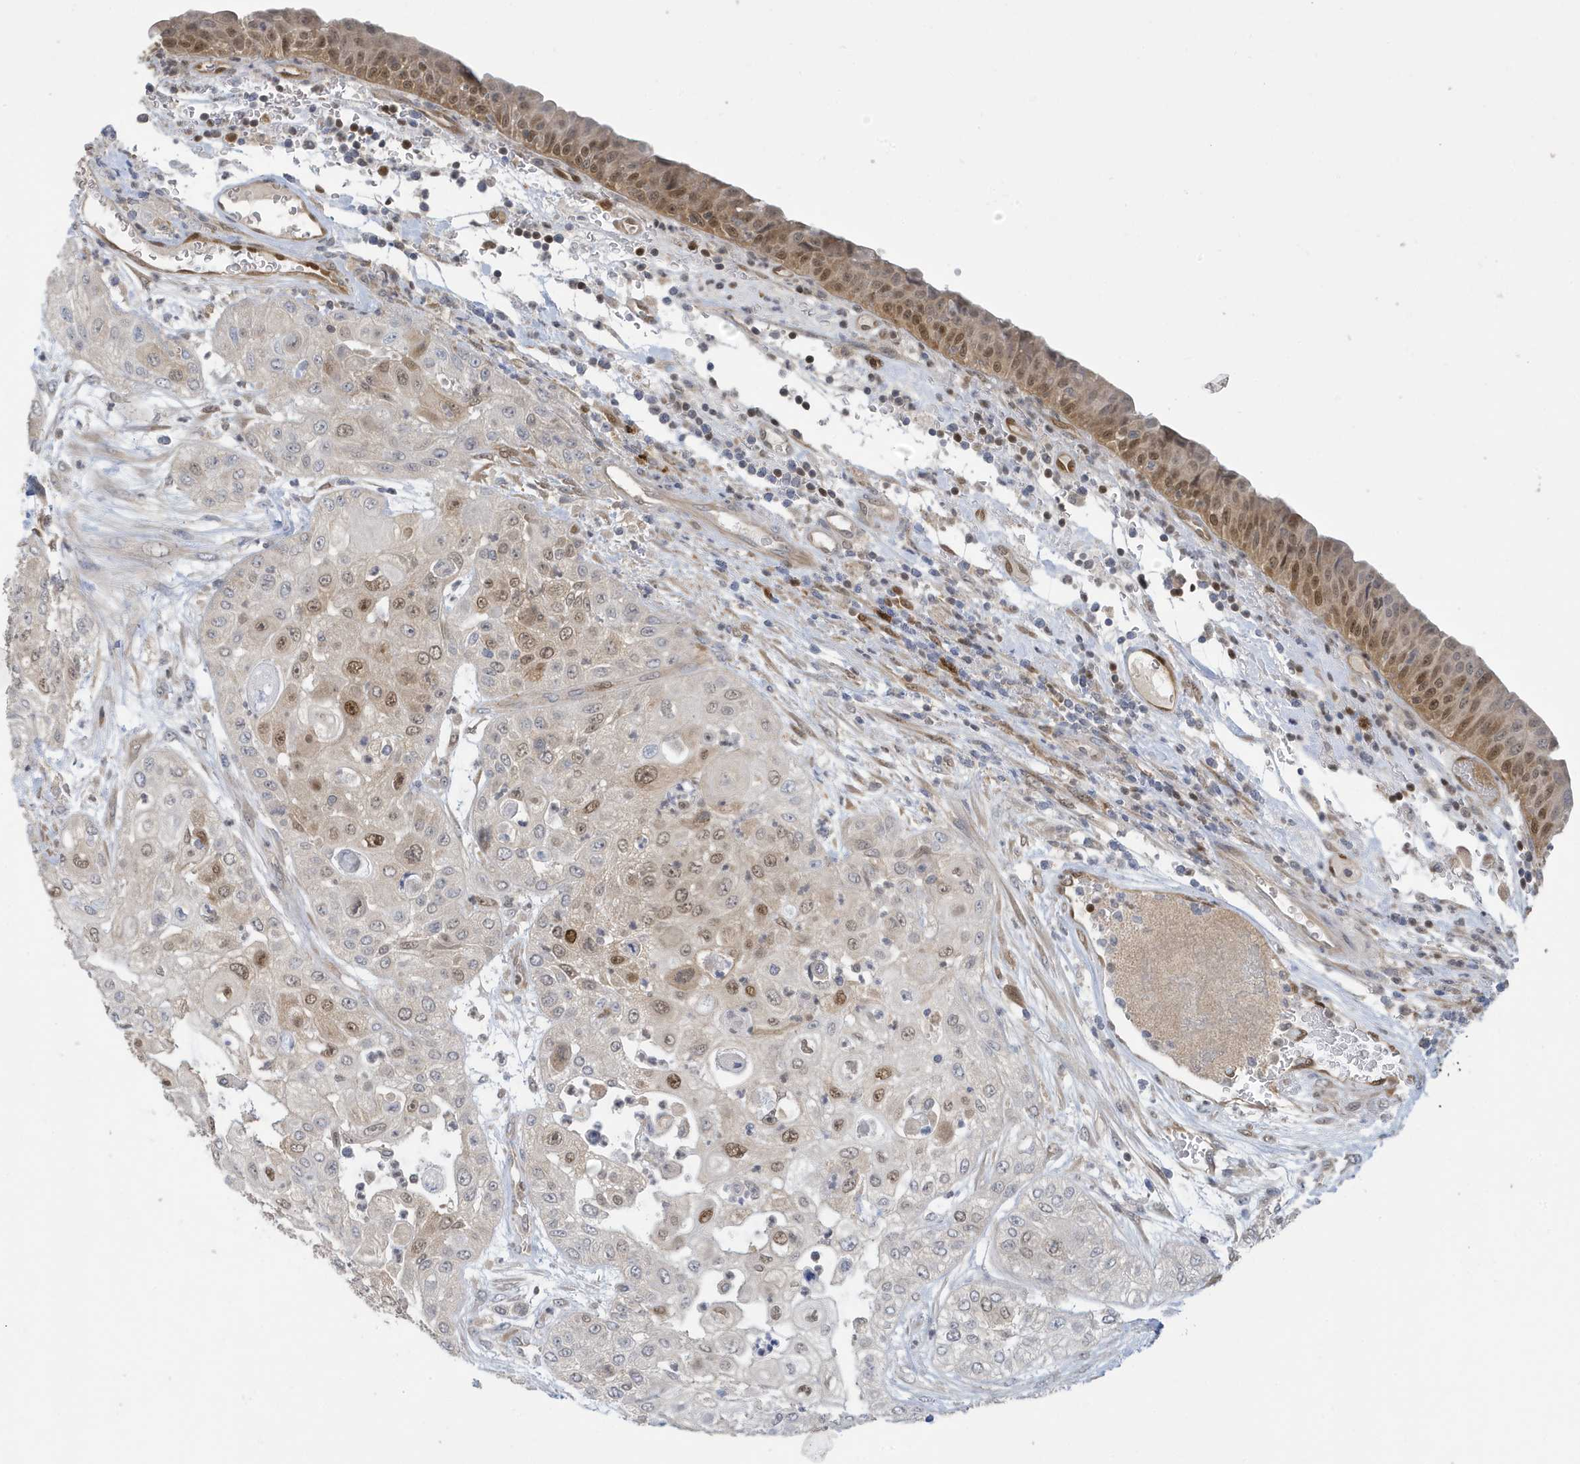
{"staining": {"intensity": "moderate", "quantity": "25%-75%", "location": "nuclear"}, "tissue": "urothelial cancer", "cell_type": "Tumor cells", "image_type": "cancer", "snomed": [{"axis": "morphology", "description": "Urothelial carcinoma, High grade"}, {"axis": "topography", "description": "Urinary bladder"}], "caption": "Protein staining of urothelial carcinoma (high-grade) tissue reveals moderate nuclear positivity in about 25%-75% of tumor cells.", "gene": "NCOA7", "patient": {"sex": "female", "age": 79}}